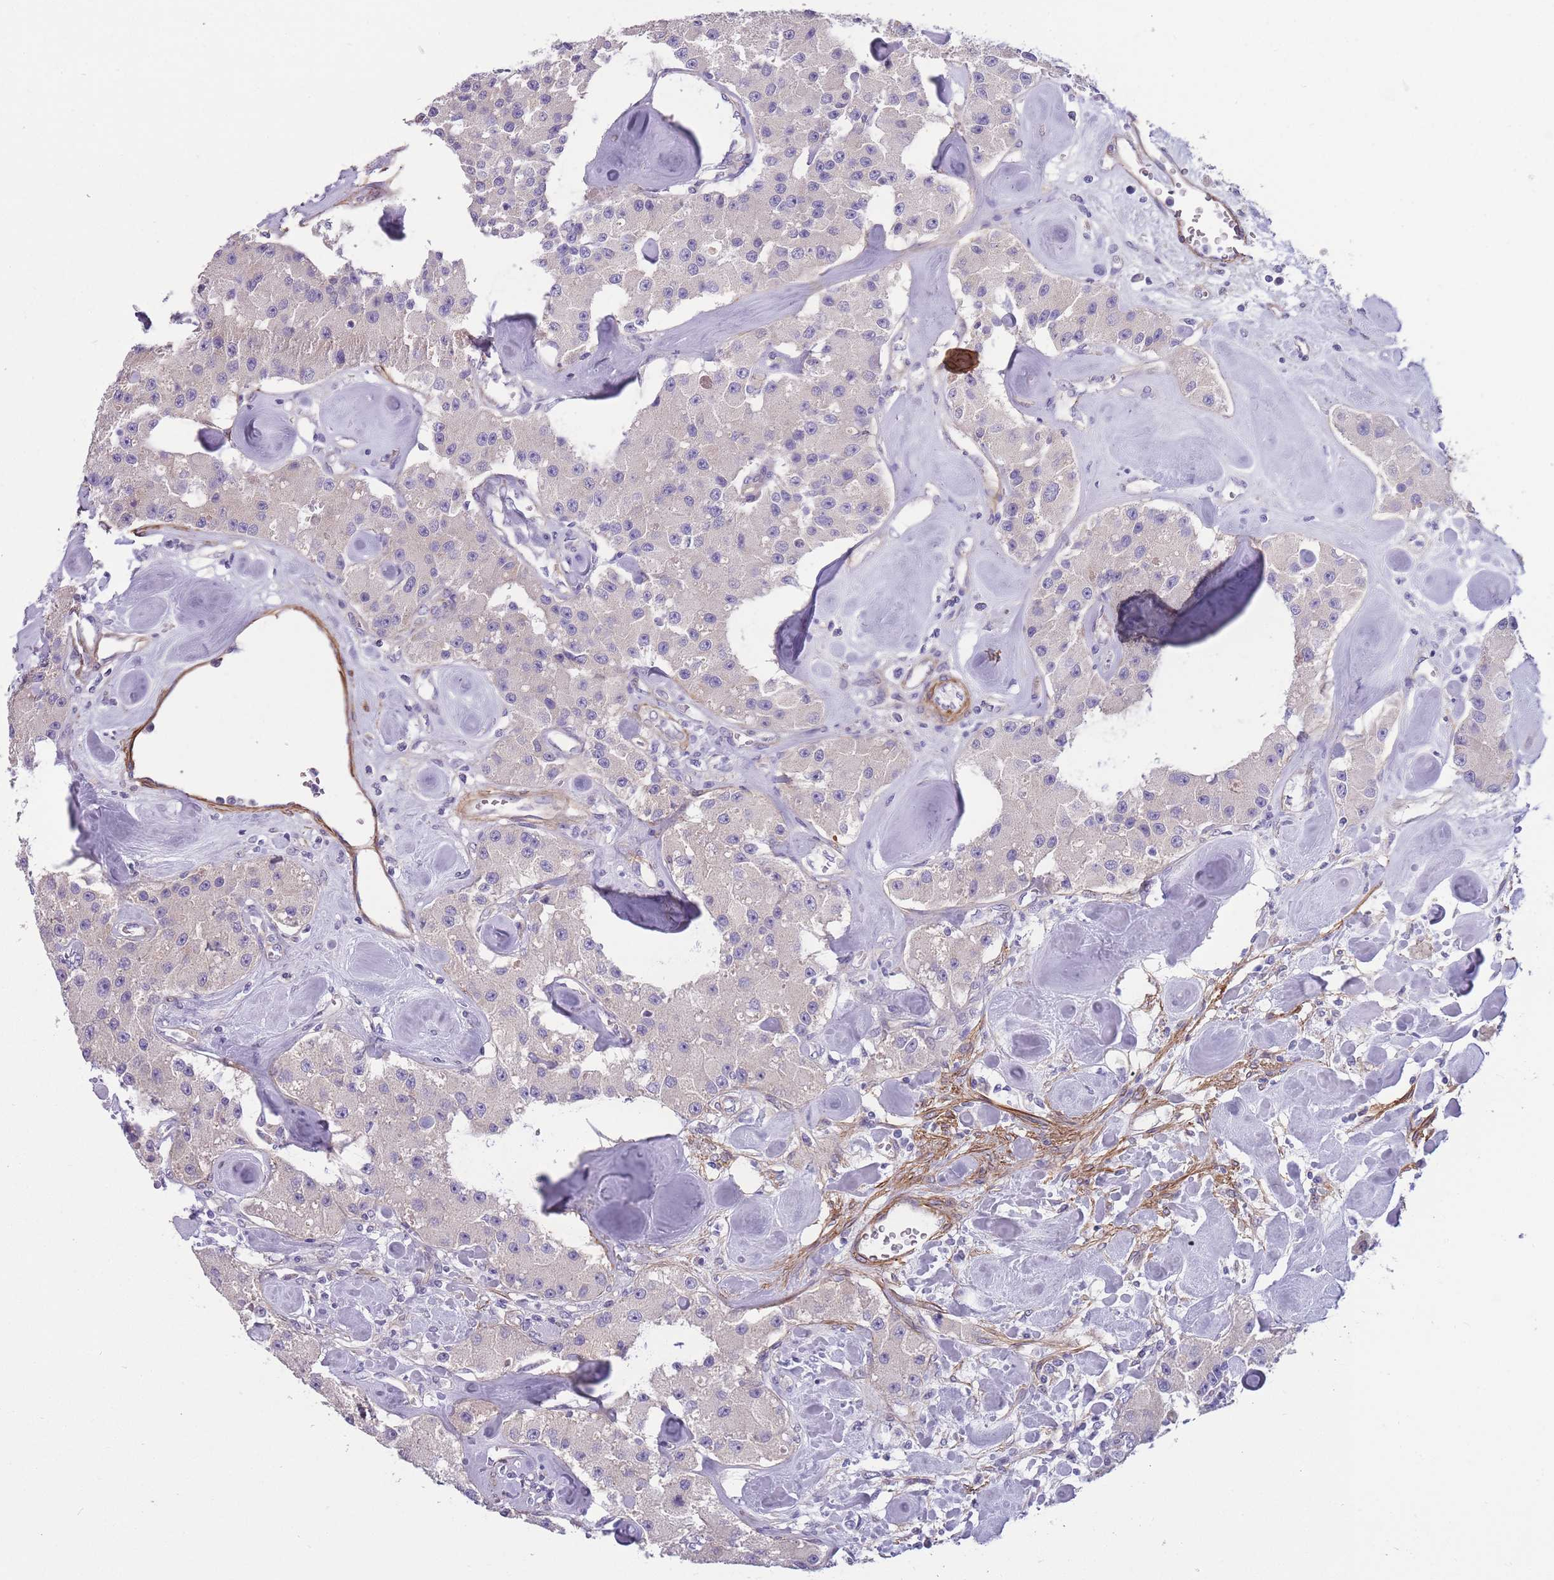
{"staining": {"intensity": "negative", "quantity": "none", "location": "none"}, "tissue": "carcinoid", "cell_type": "Tumor cells", "image_type": "cancer", "snomed": [{"axis": "morphology", "description": "Carcinoid, malignant, NOS"}, {"axis": "topography", "description": "Pancreas"}], "caption": "Immunohistochemistry (IHC) micrograph of neoplastic tissue: human carcinoid (malignant) stained with DAB (3,3'-diaminobenzidine) reveals no significant protein staining in tumor cells.", "gene": "FAM124A", "patient": {"sex": "male", "age": 41}}